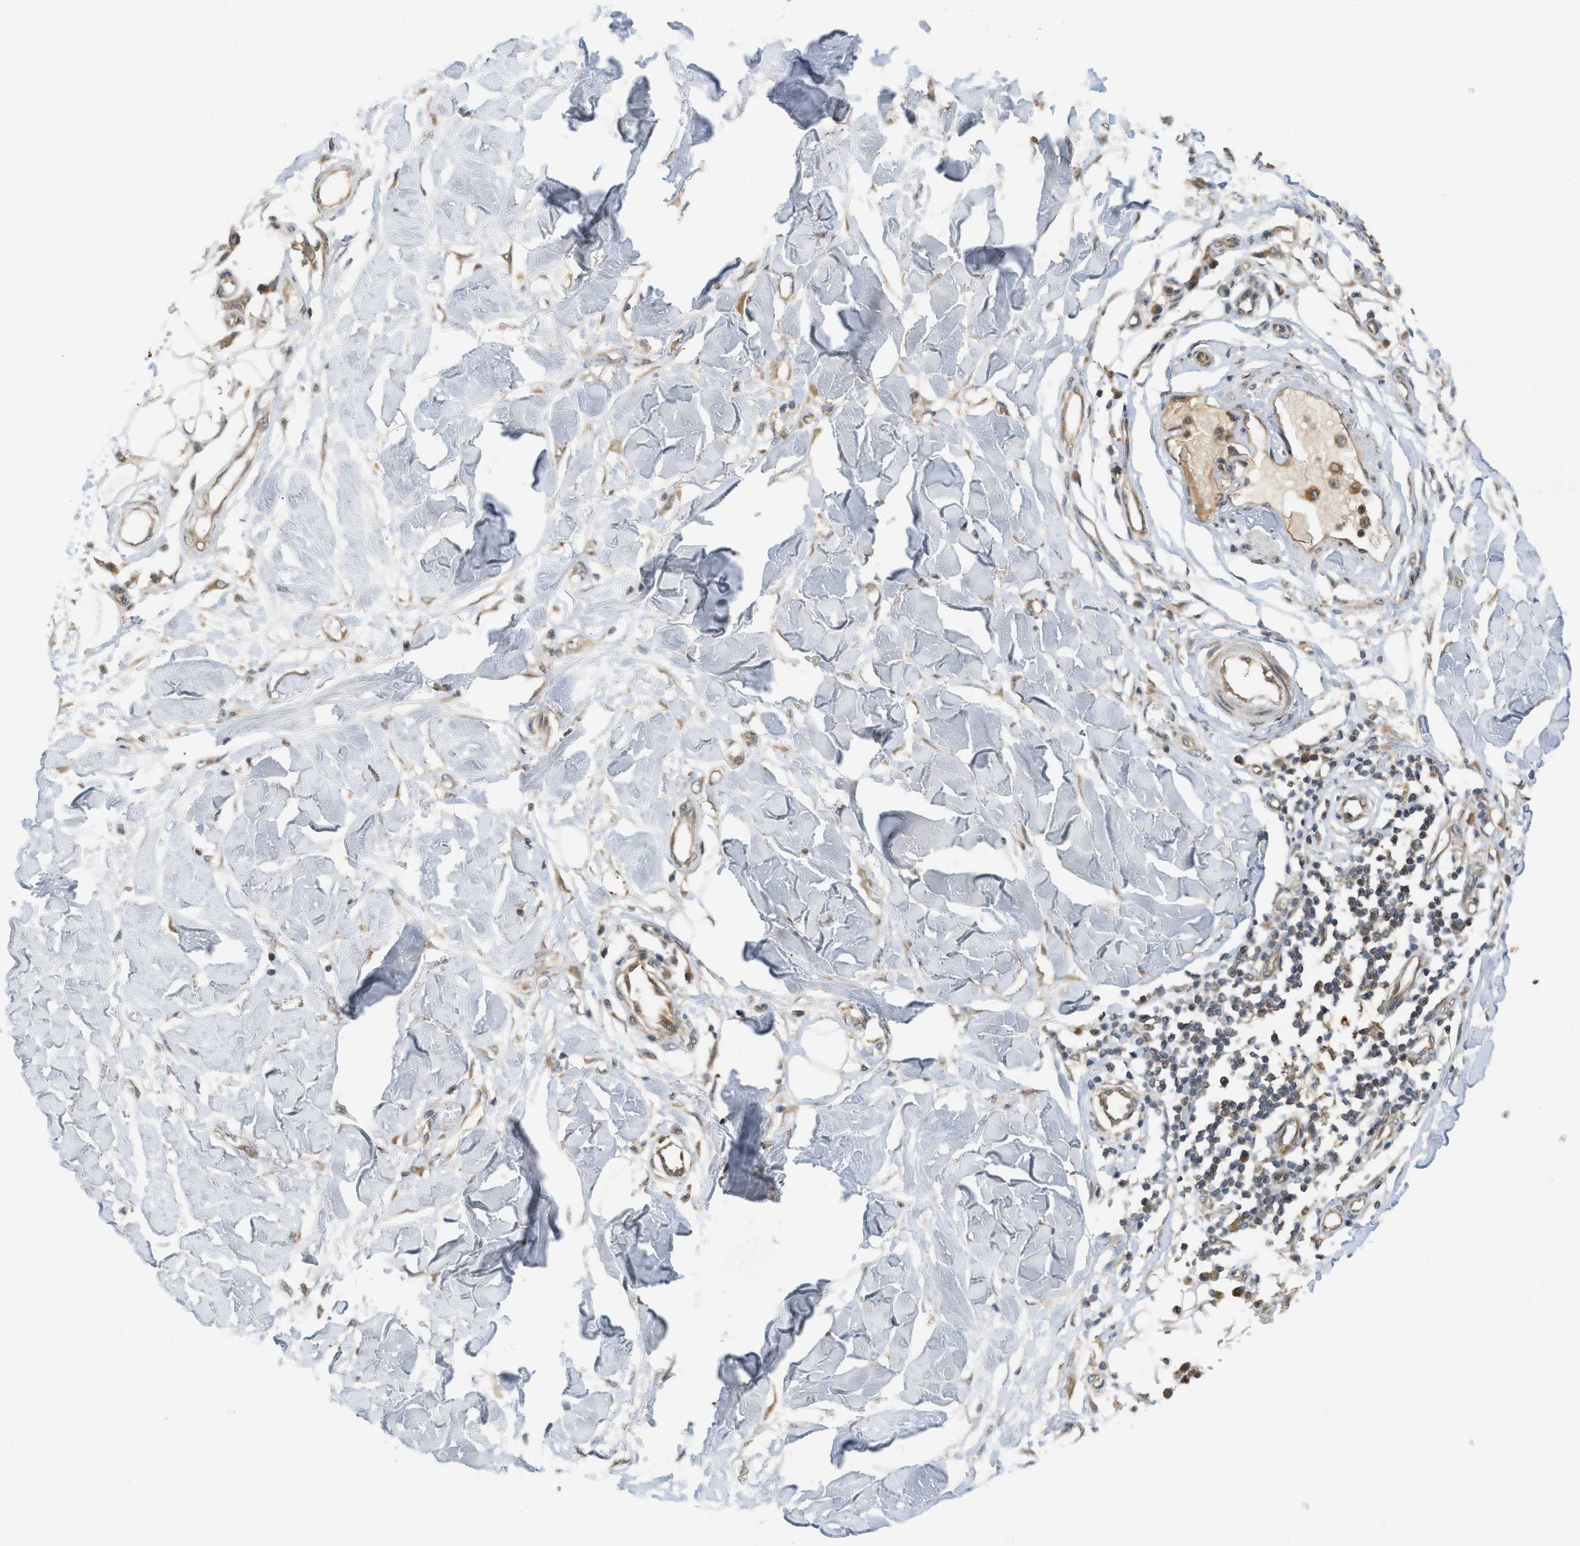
{"staining": {"intensity": "negative", "quantity": "none", "location": "none"}, "tissue": "adipose tissue", "cell_type": "Adipocytes", "image_type": "normal", "snomed": [{"axis": "morphology", "description": "Normal tissue, NOS"}, {"axis": "morphology", "description": "Squamous cell carcinoma, NOS"}, {"axis": "topography", "description": "Skin"}, {"axis": "topography", "description": "Peripheral nerve tissue"}], "caption": "A high-resolution image shows immunohistochemistry (IHC) staining of benign adipose tissue, which exhibits no significant staining in adipocytes. The staining is performed using DAB (3,3'-diaminobenzidine) brown chromogen with nuclei counter-stained in using hematoxylin.", "gene": "PRKD1", "patient": {"sex": "male", "age": 83}}